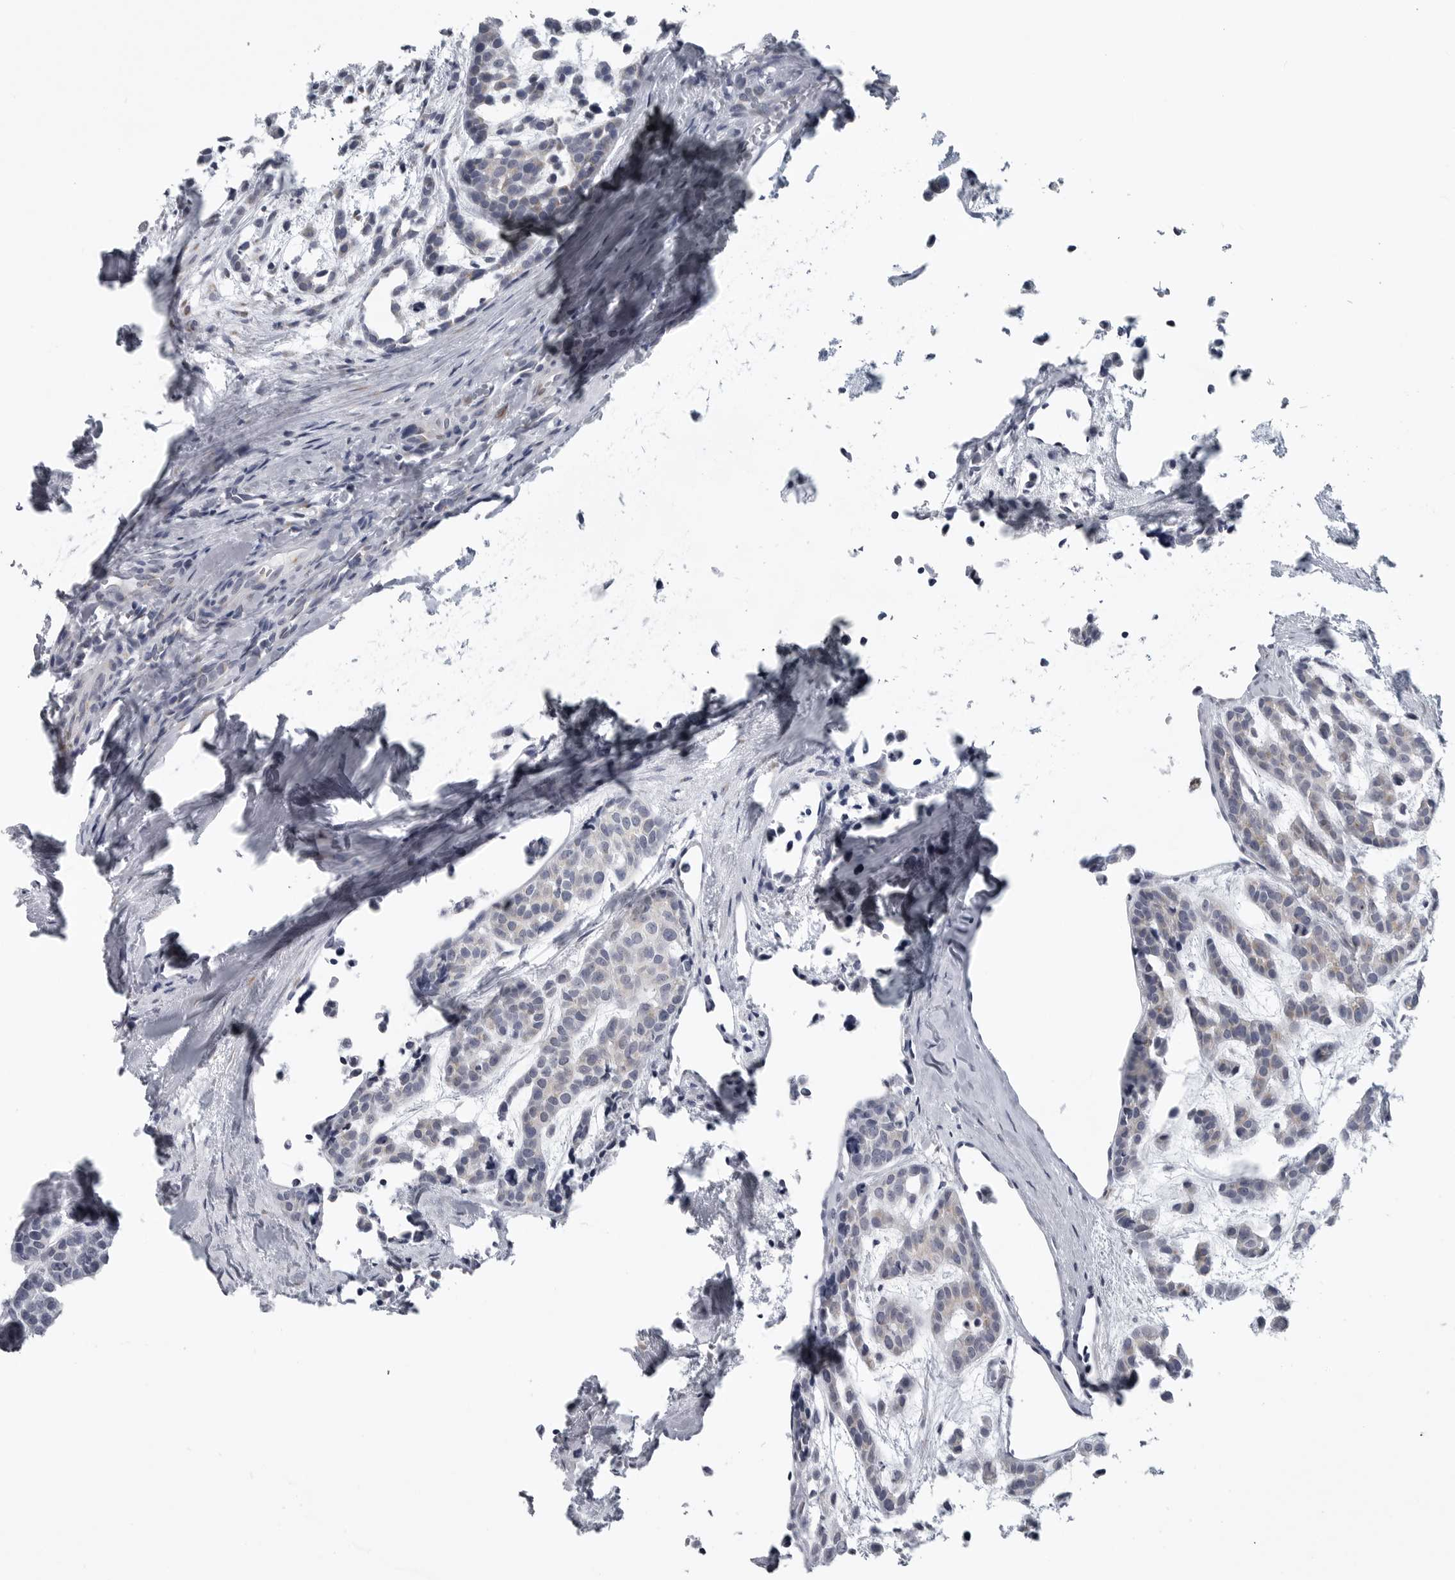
{"staining": {"intensity": "negative", "quantity": "none", "location": "none"}, "tissue": "head and neck cancer", "cell_type": "Tumor cells", "image_type": "cancer", "snomed": [{"axis": "morphology", "description": "Adenocarcinoma, NOS"}, {"axis": "morphology", "description": "Adenoma, NOS"}, {"axis": "topography", "description": "Head-Neck"}], "caption": "Tumor cells show no significant positivity in head and neck cancer. (DAB immunohistochemistry, high magnification).", "gene": "MYOC", "patient": {"sex": "female", "age": 55}}